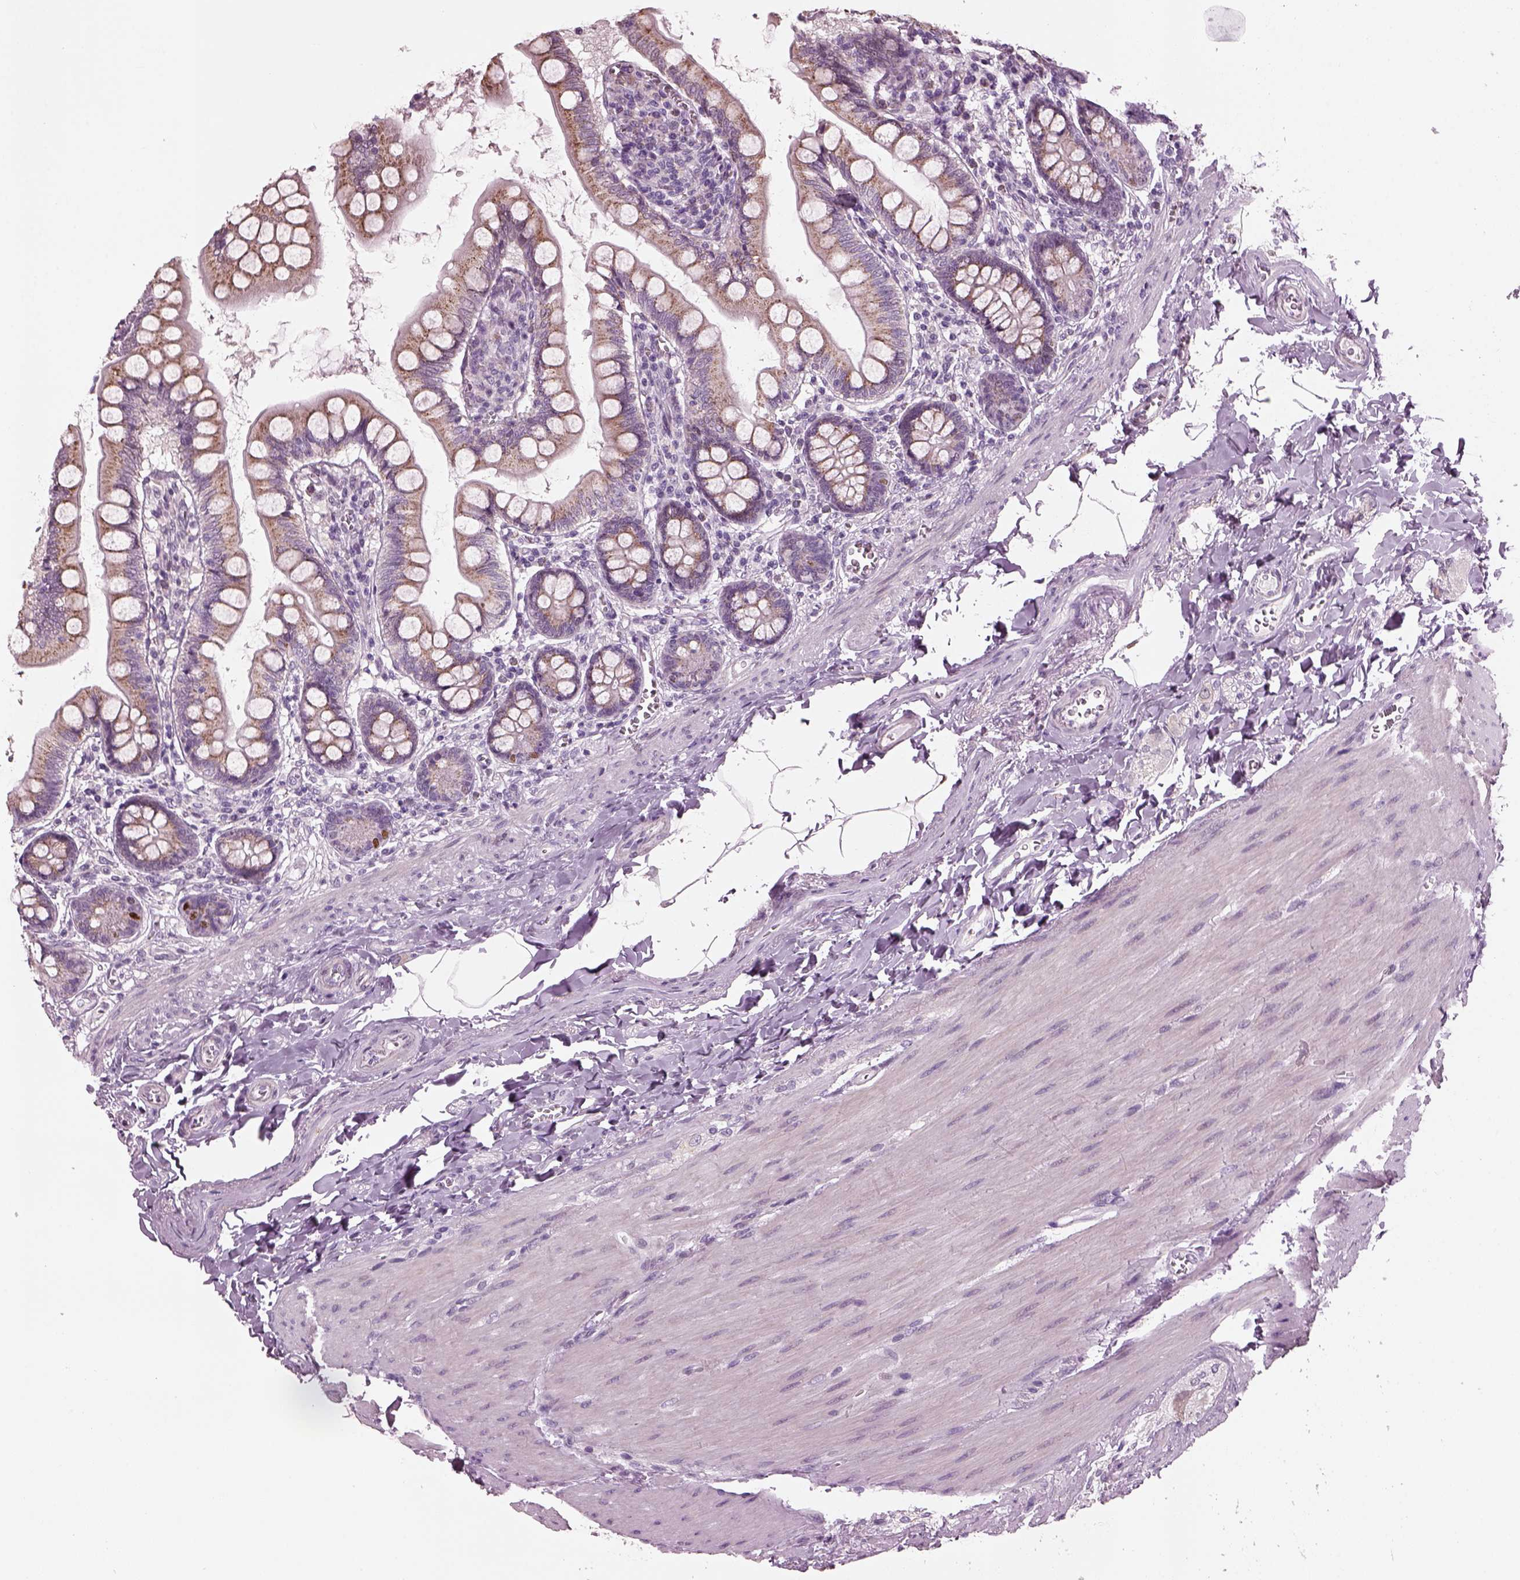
{"staining": {"intensity": "moderate", "quantity": ">75%", "location": "cytoplasmic/membranous,nuclear"}, "tissue": "small intestine", "cell_type": "Glandular cells", "image_type": "normal", "snomed": [{"axis": "morphology", "description": "Normal tissue, NOS"}, {"axis": "topography", "description": "Small intestine"}], "caption": "This histopathology image exhibits IHC staining of unremarkable small intestine, with medium moderate cytoplasmic/membranous,nuclear positivity in about >75% of glandular cells.", "gene": "PRR9", "patient": {"sex": "female", "age": 56}}